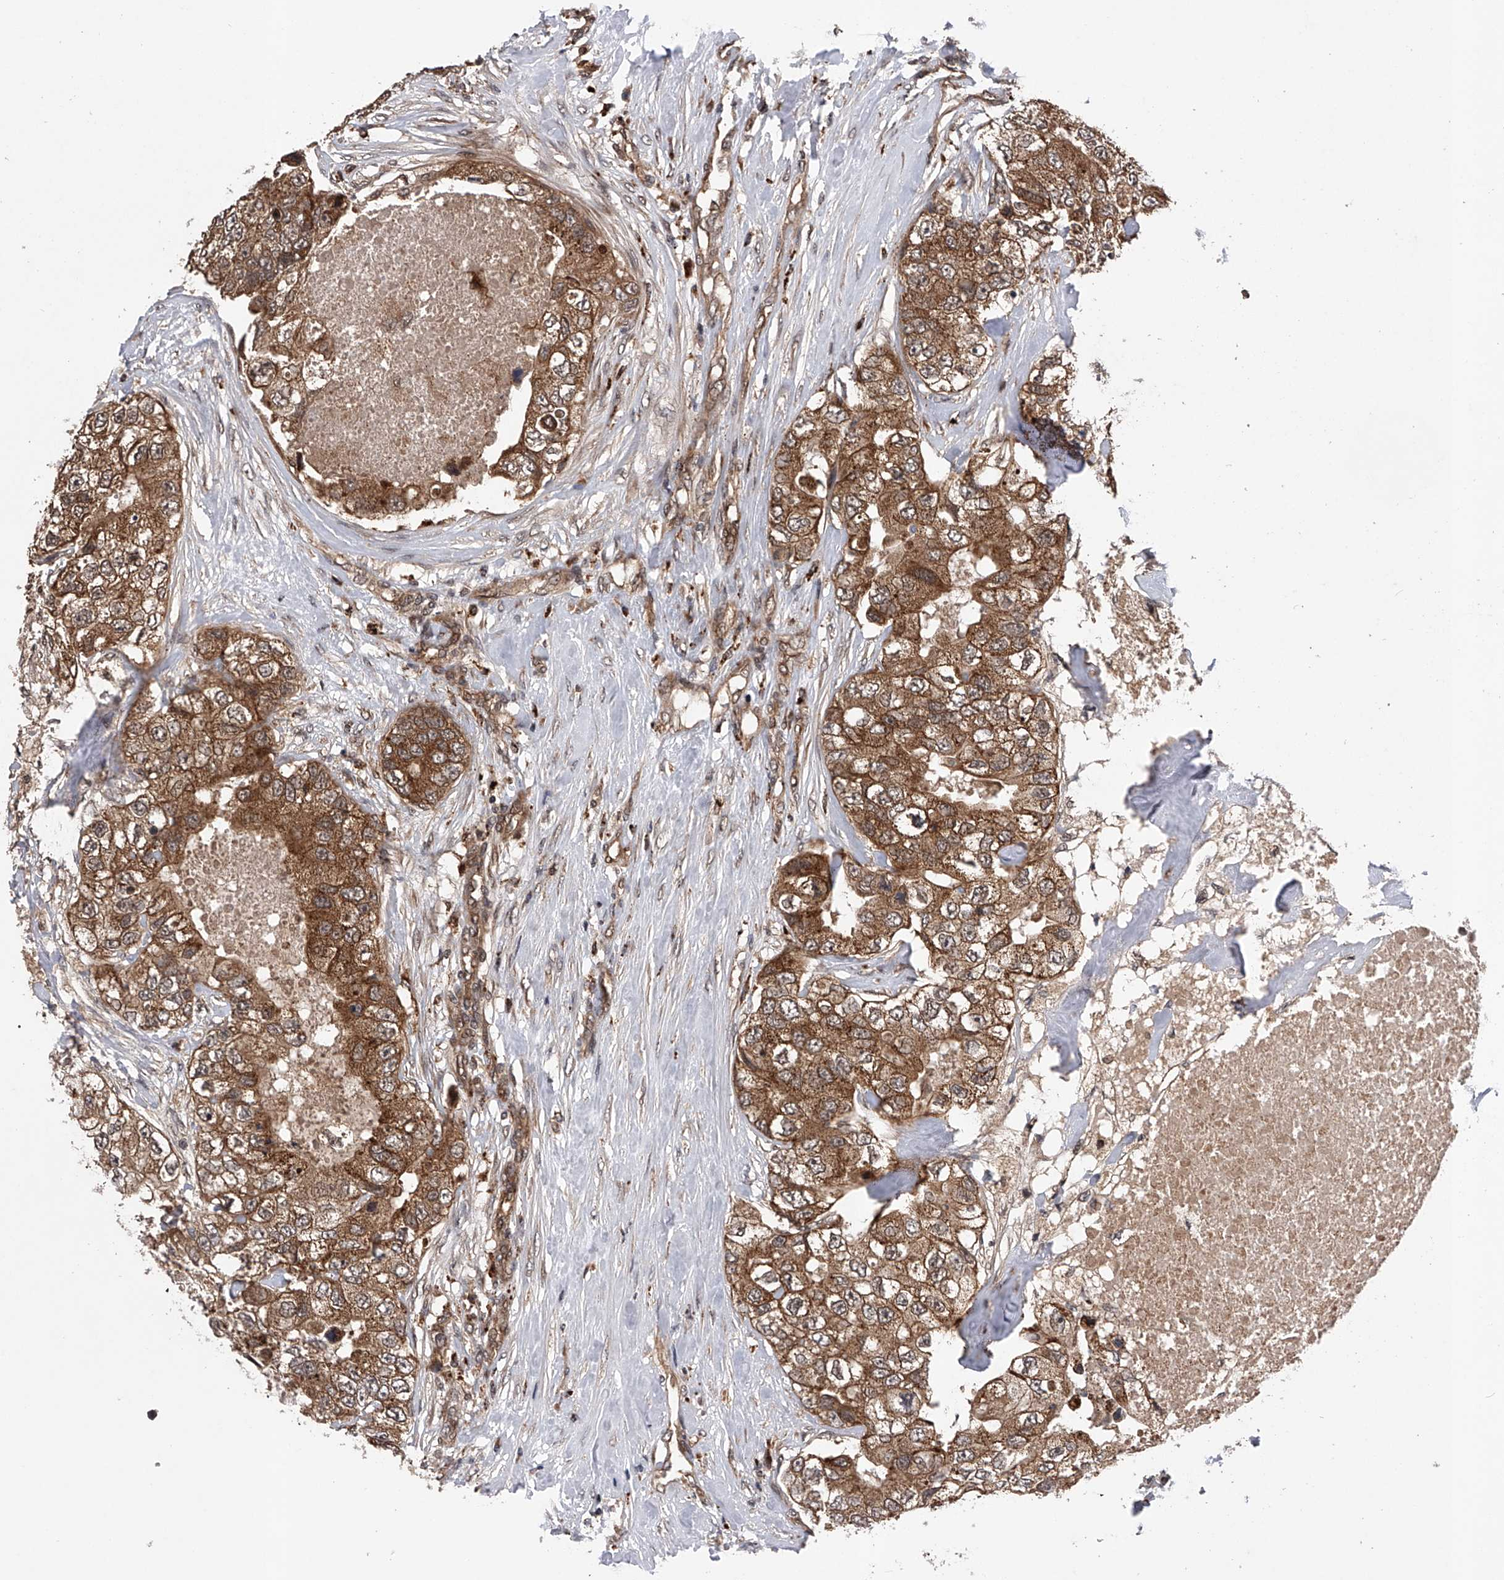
{"staining": {"intensity": "moderate", "quantity": ">75%", "location": "cytoplasmic/membranous"}, "tissue": "breast cancer", "cell_type": "Tumor cells", "image_type": "cancer", "snomed": [{"axis": "morphology", "description": "Duct carcinoma"}, {"axis": "topography", "description": "Breast"}], "caption": "Human breast cancer stained with a protein marker displays moderate staining in tumor cells.", "gene": "MAP3K11", "patient": {"sex": "female", "age": 62}}